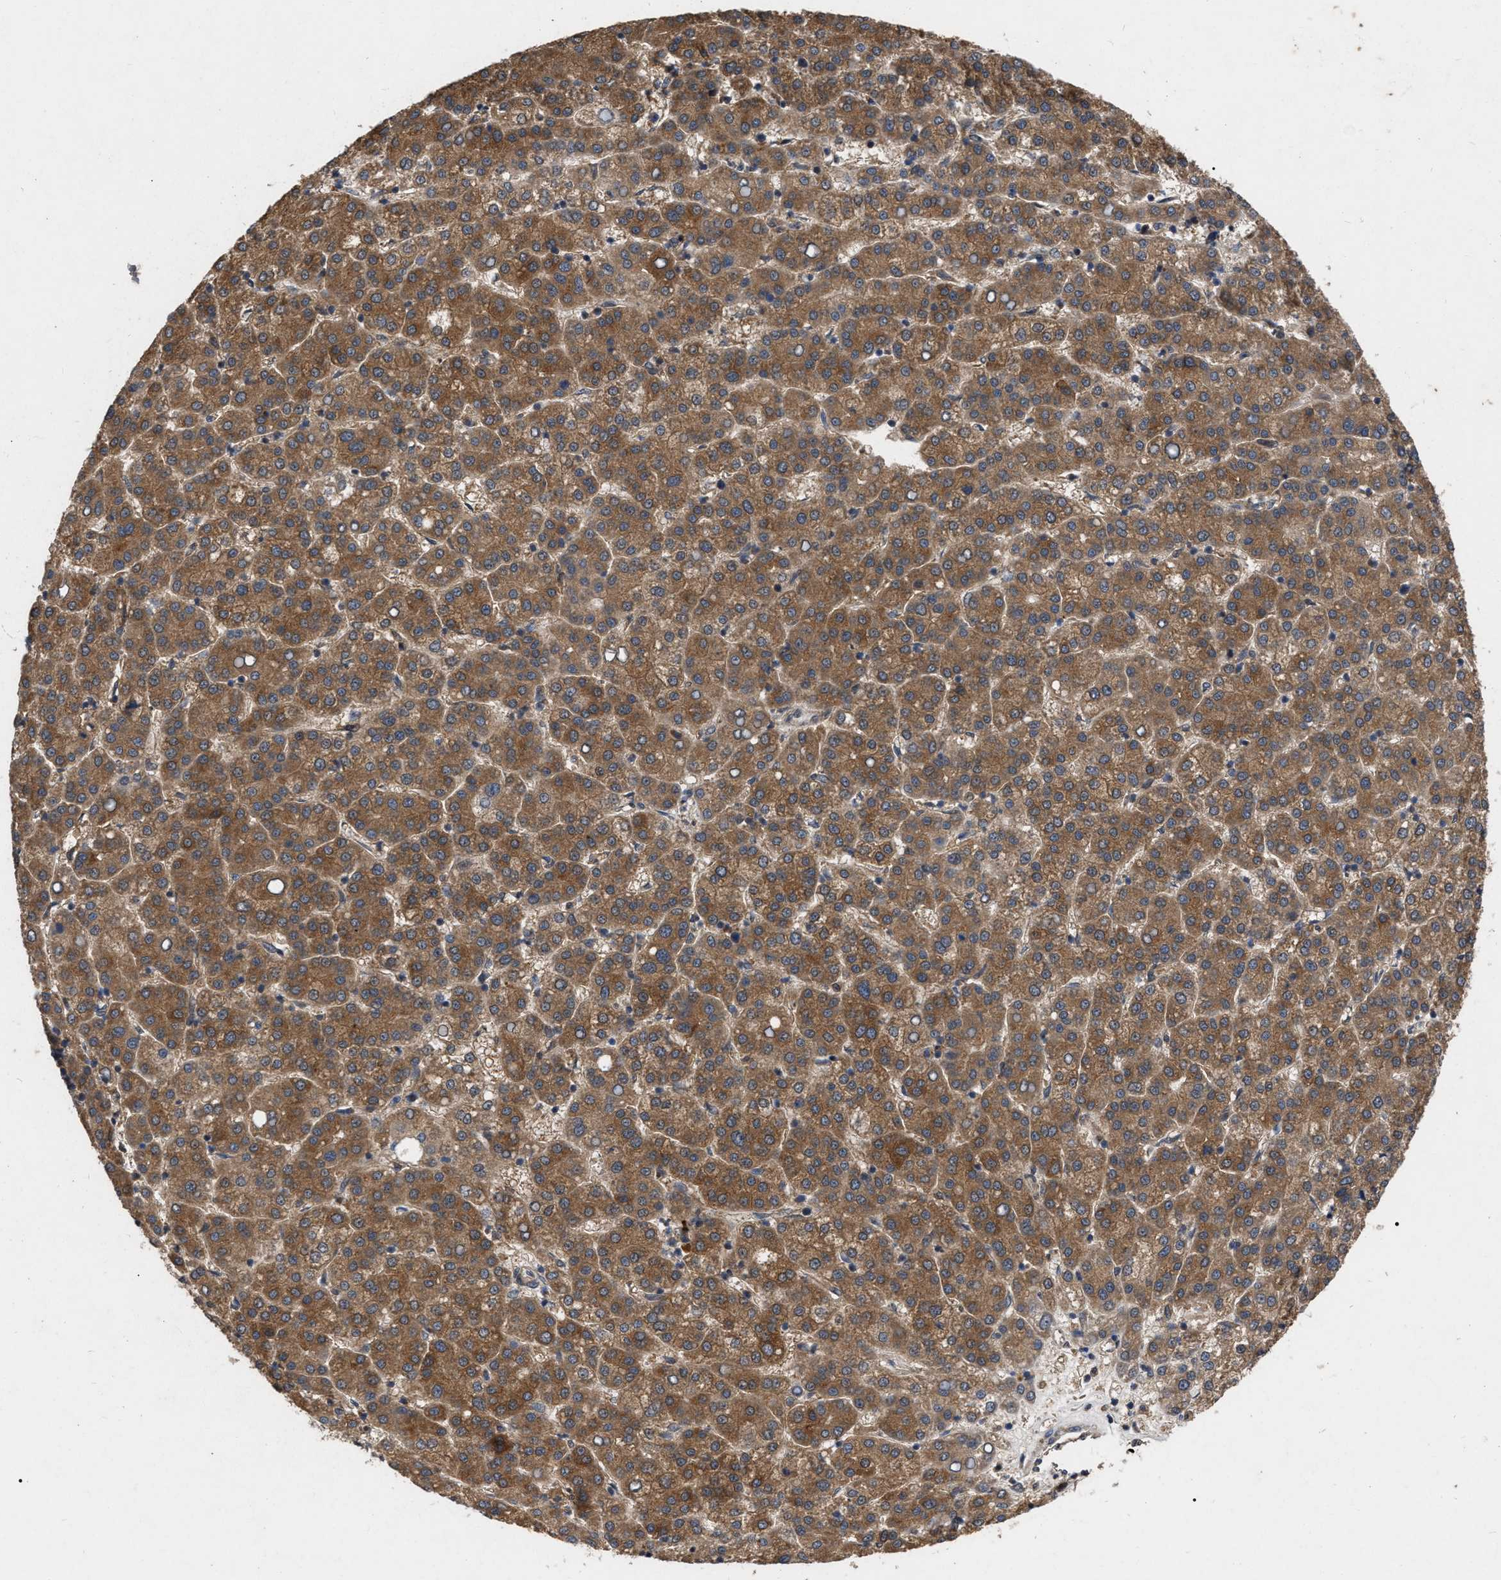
{"staining": {"intensity": "moderate", "quantity": ">75%", "location": "cytoplasmic/membranous"}, "tissue": "liver cancer", "cell_type": "Tumor cells", "image_type": "cancer", "snomed": [{"axis": "morphology", "description": "Carcinoma, Hepatocellular, NOS"}, {"axis": "topography", "description": "Liver"}], "caption": "Protein expression analysis of liver cancer (hepatocellular carcinoma) exhibits moderate cytoplasmic/membranous expression in about >75% of tumor cells.", "gene": "CDKN2C", "patient": {"sex": "female", "age": 58}}